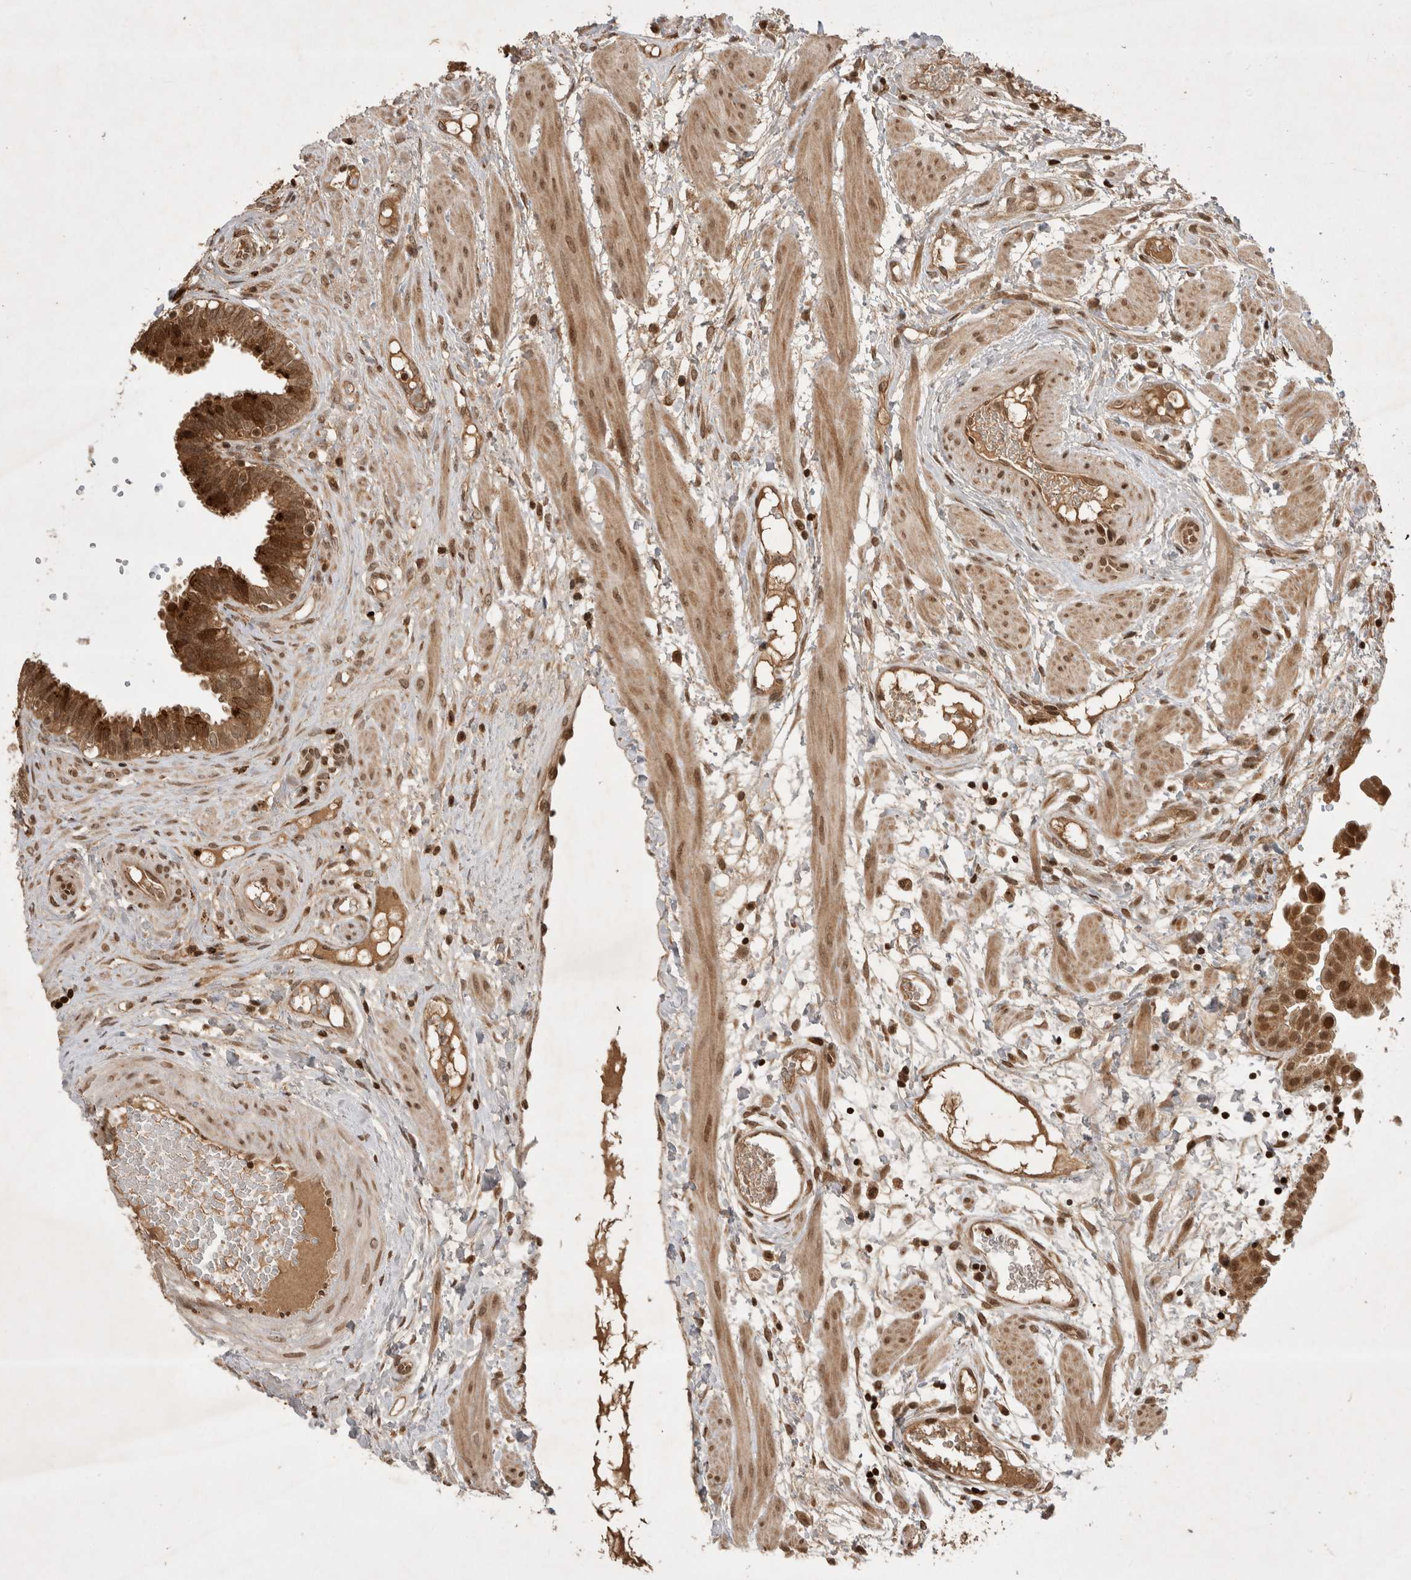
{"staining": {"intensity": "strong", "quantity": ">75%", "location": "cytoplasmic/membranous"}, "tissue": "fallopian tube", "cell_type": "Glandular cells", "image_type": "normal", "snomed": [{"axis": "morphology", "description": "Normal tissue, NOS"}, {"axis": "topography", "description": "Fallopian tube"}, {"axis": "topography", "description": "Placenta"}], "caption": "Immunohistochemistry of benign fallopian tube shows high levels of strong cytoplasmic/membranous positivity in about >75% of glandular cells.", "gene": "FAM221A", "patient": {"sex": "female", "age": 32}}